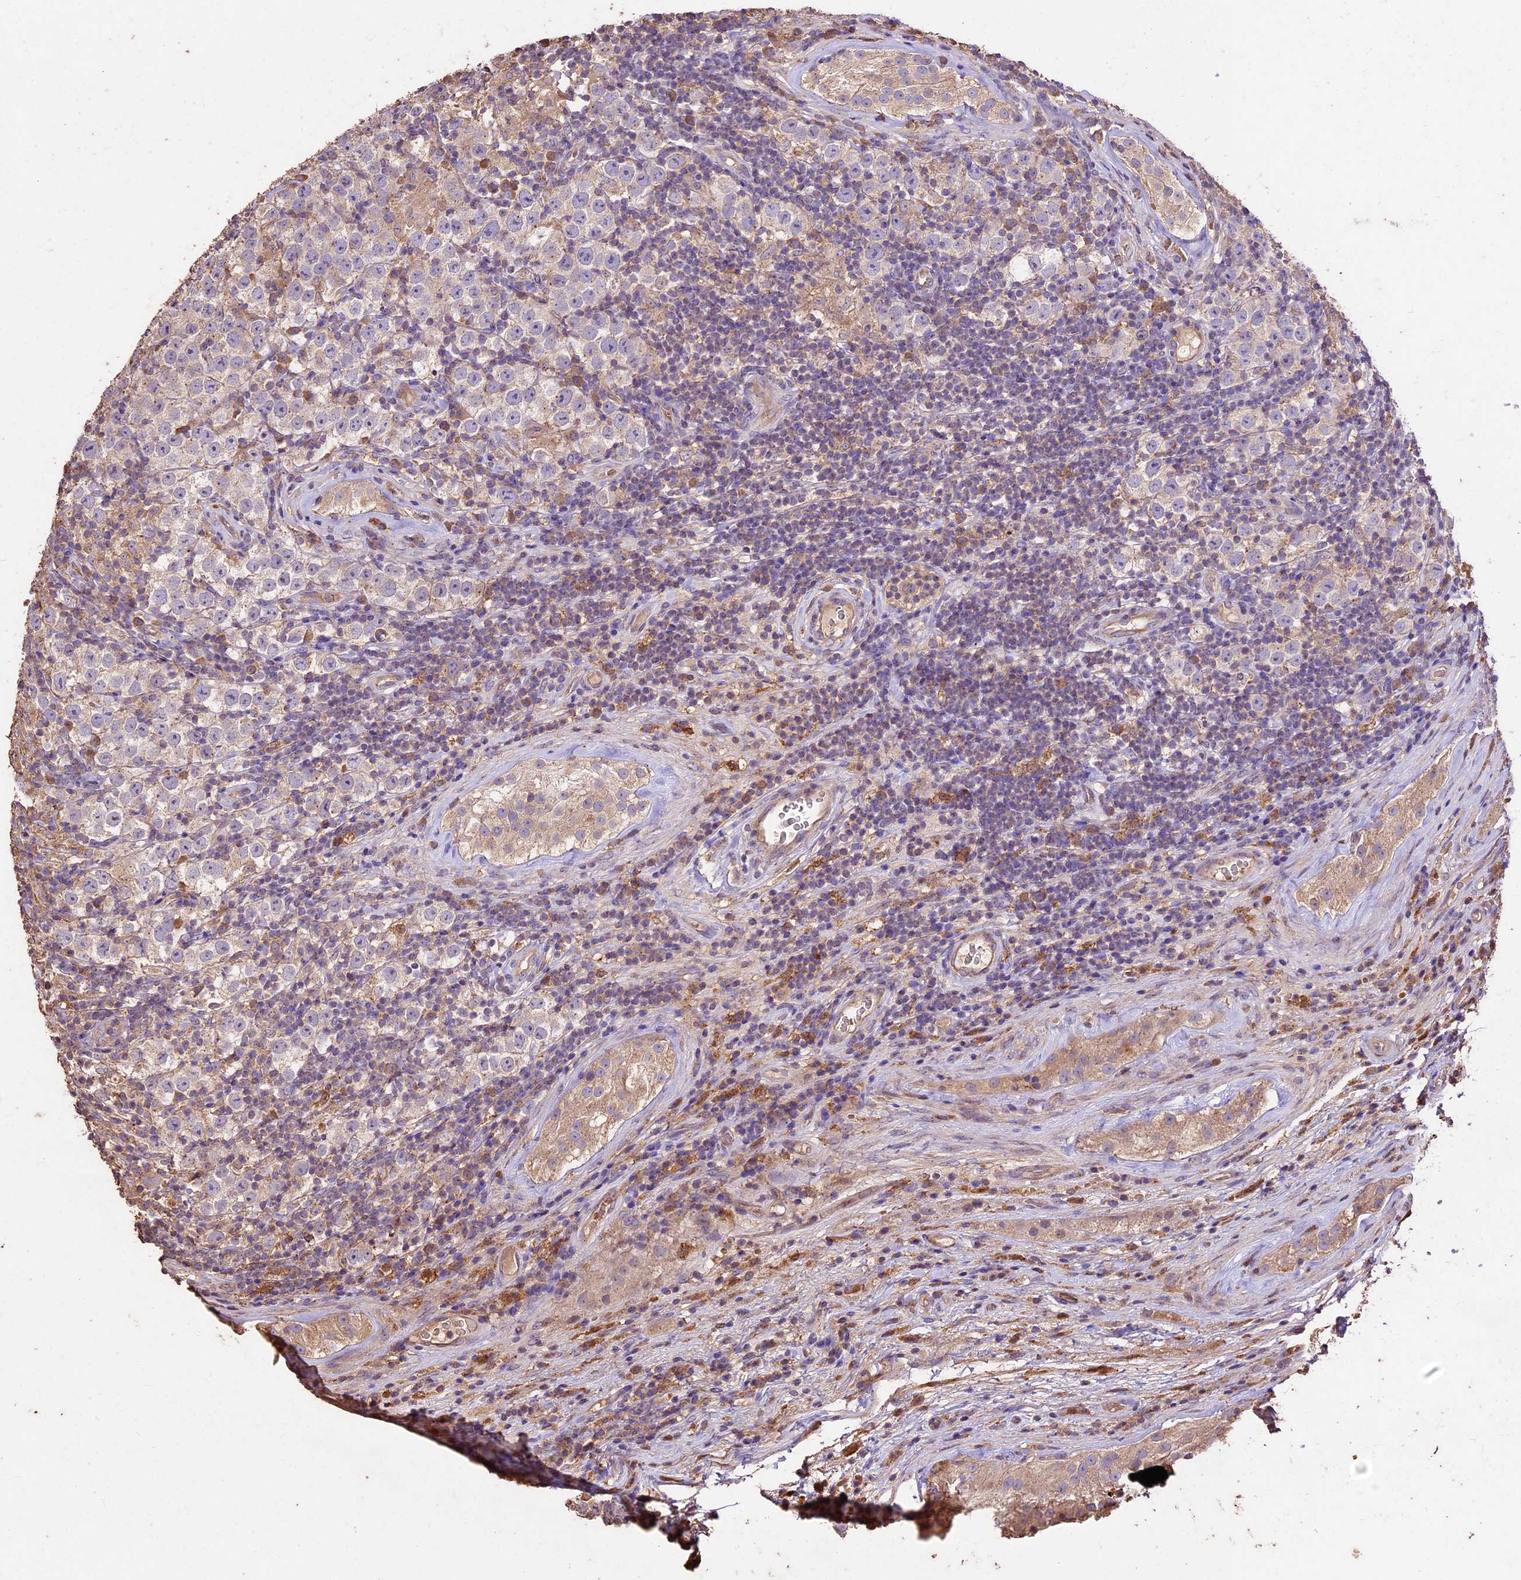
{"staining": {"intensity": "negative", "quantity": "none", "location": "none"}, "tissue": "testis cancer", "cell_type": "Tumor cells", "image_type": "cancer", "snomed": [{"axis": "morphology", "description": "Normal tissue, NOS"}, {"axis": "morphology", "description": "Urothelial carcinoma, High grade"}, {"axis": "morphology", "description": "Seminoma, NOS"}, {"axis": "morphology", "description": "Carcinoma, Embryonal, NOS"}, {"axis": "topography", "description": "Urinary bladder"}, {"axis": "topography", "description": "Testis"}], "caption": "A micrograph of urothelial carcinoma (high-grade) (testis) stained for a protein reveals no brown staining in tumor cells.", "gene": "CRLF1", "patient": {"sex": "male", "age": 41}}